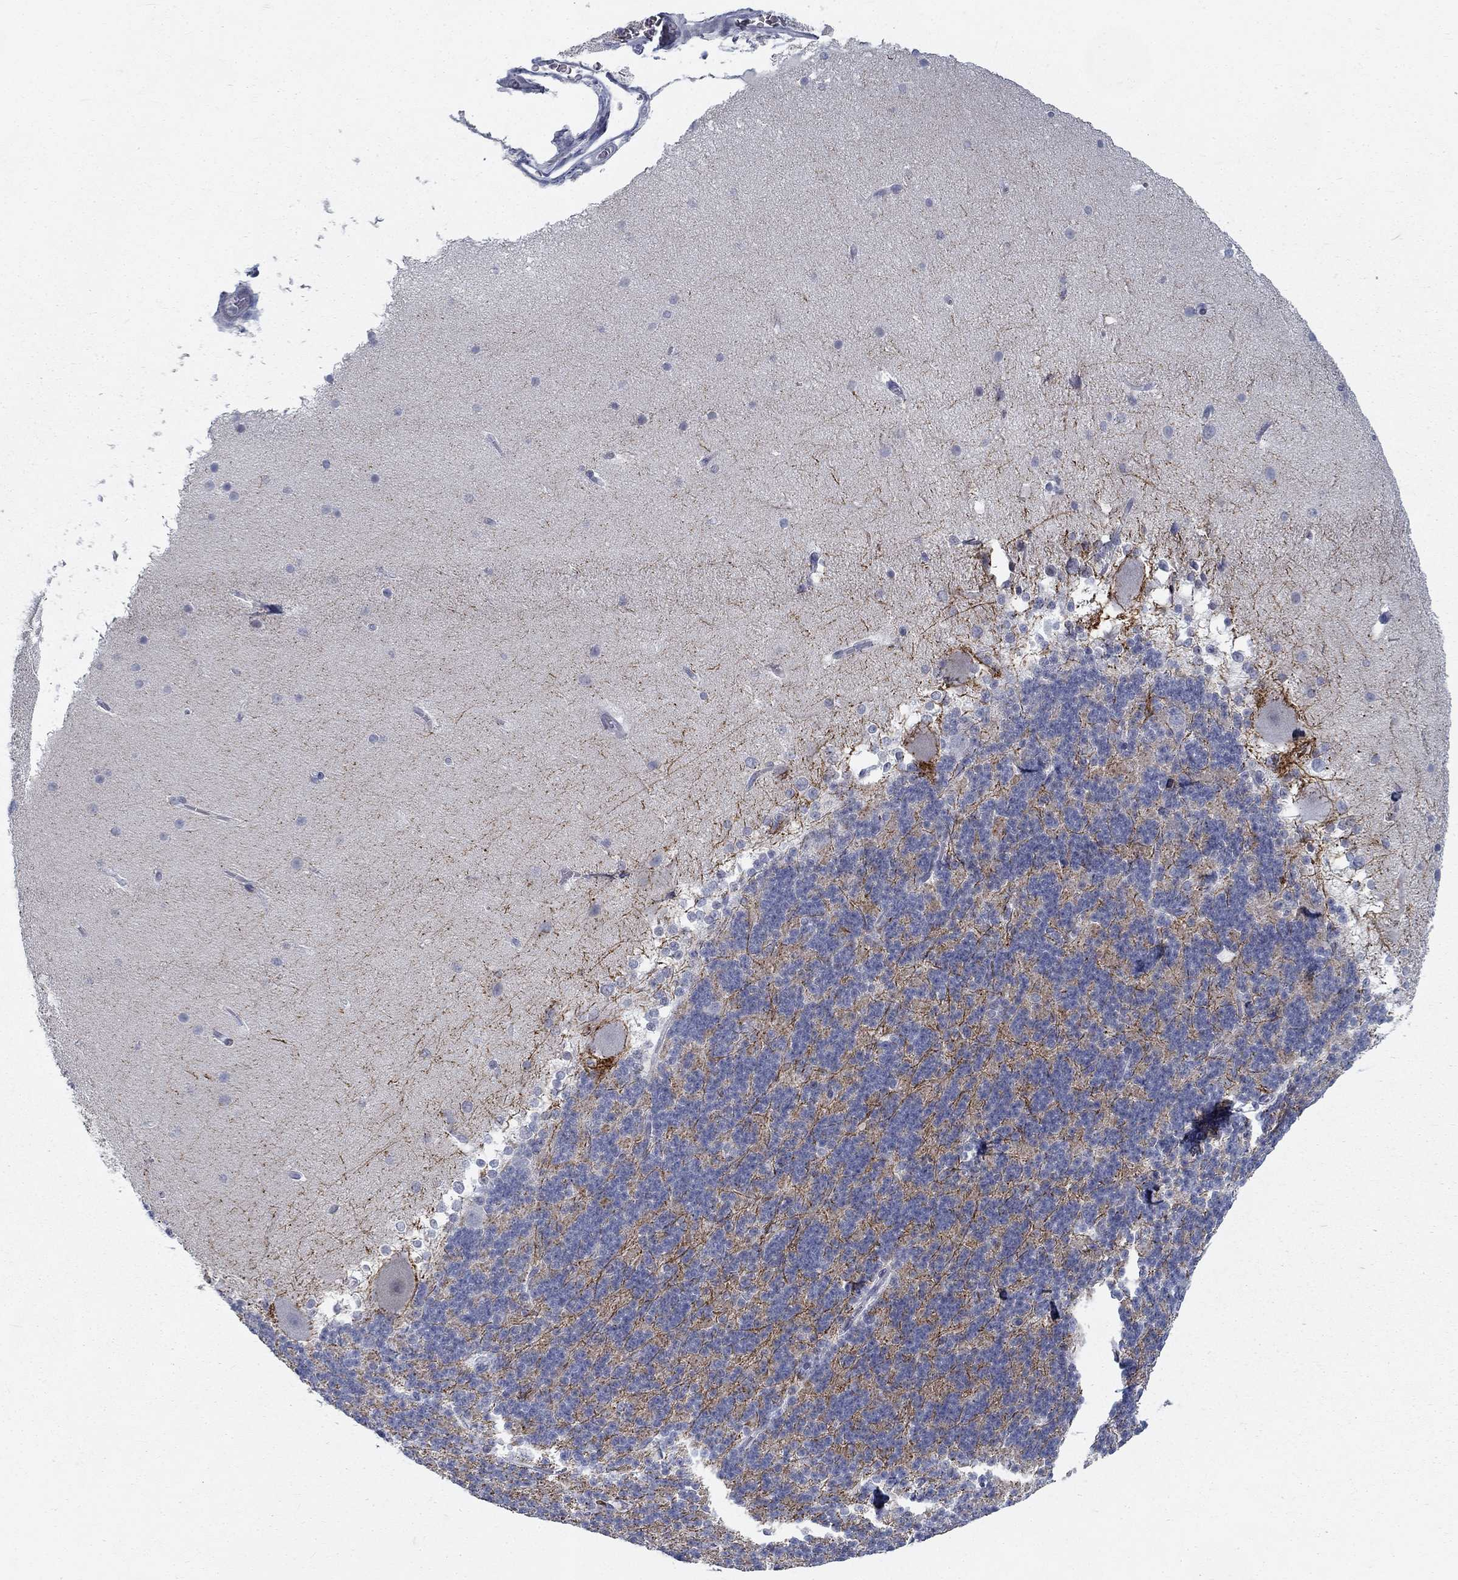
{"staining": {"intensity": "negative", "quantity": "none", "location": "none"}, "tissue": "cerebellum", "cell_type": "Cells in granular layer", "image_type": "normal", "snomed": [{"axis": "morphology", "description": "Normal tissue, NOS"}, {"axis": "topography", "description": "Cerebellum"}], "caption": "Immunohistochemical staining of unremarkable human cerebellum exhibits no significant positivity in cells in granular layer.", "gene": "ATP1A3", "patient": {"sex": "female", "age": 19}}